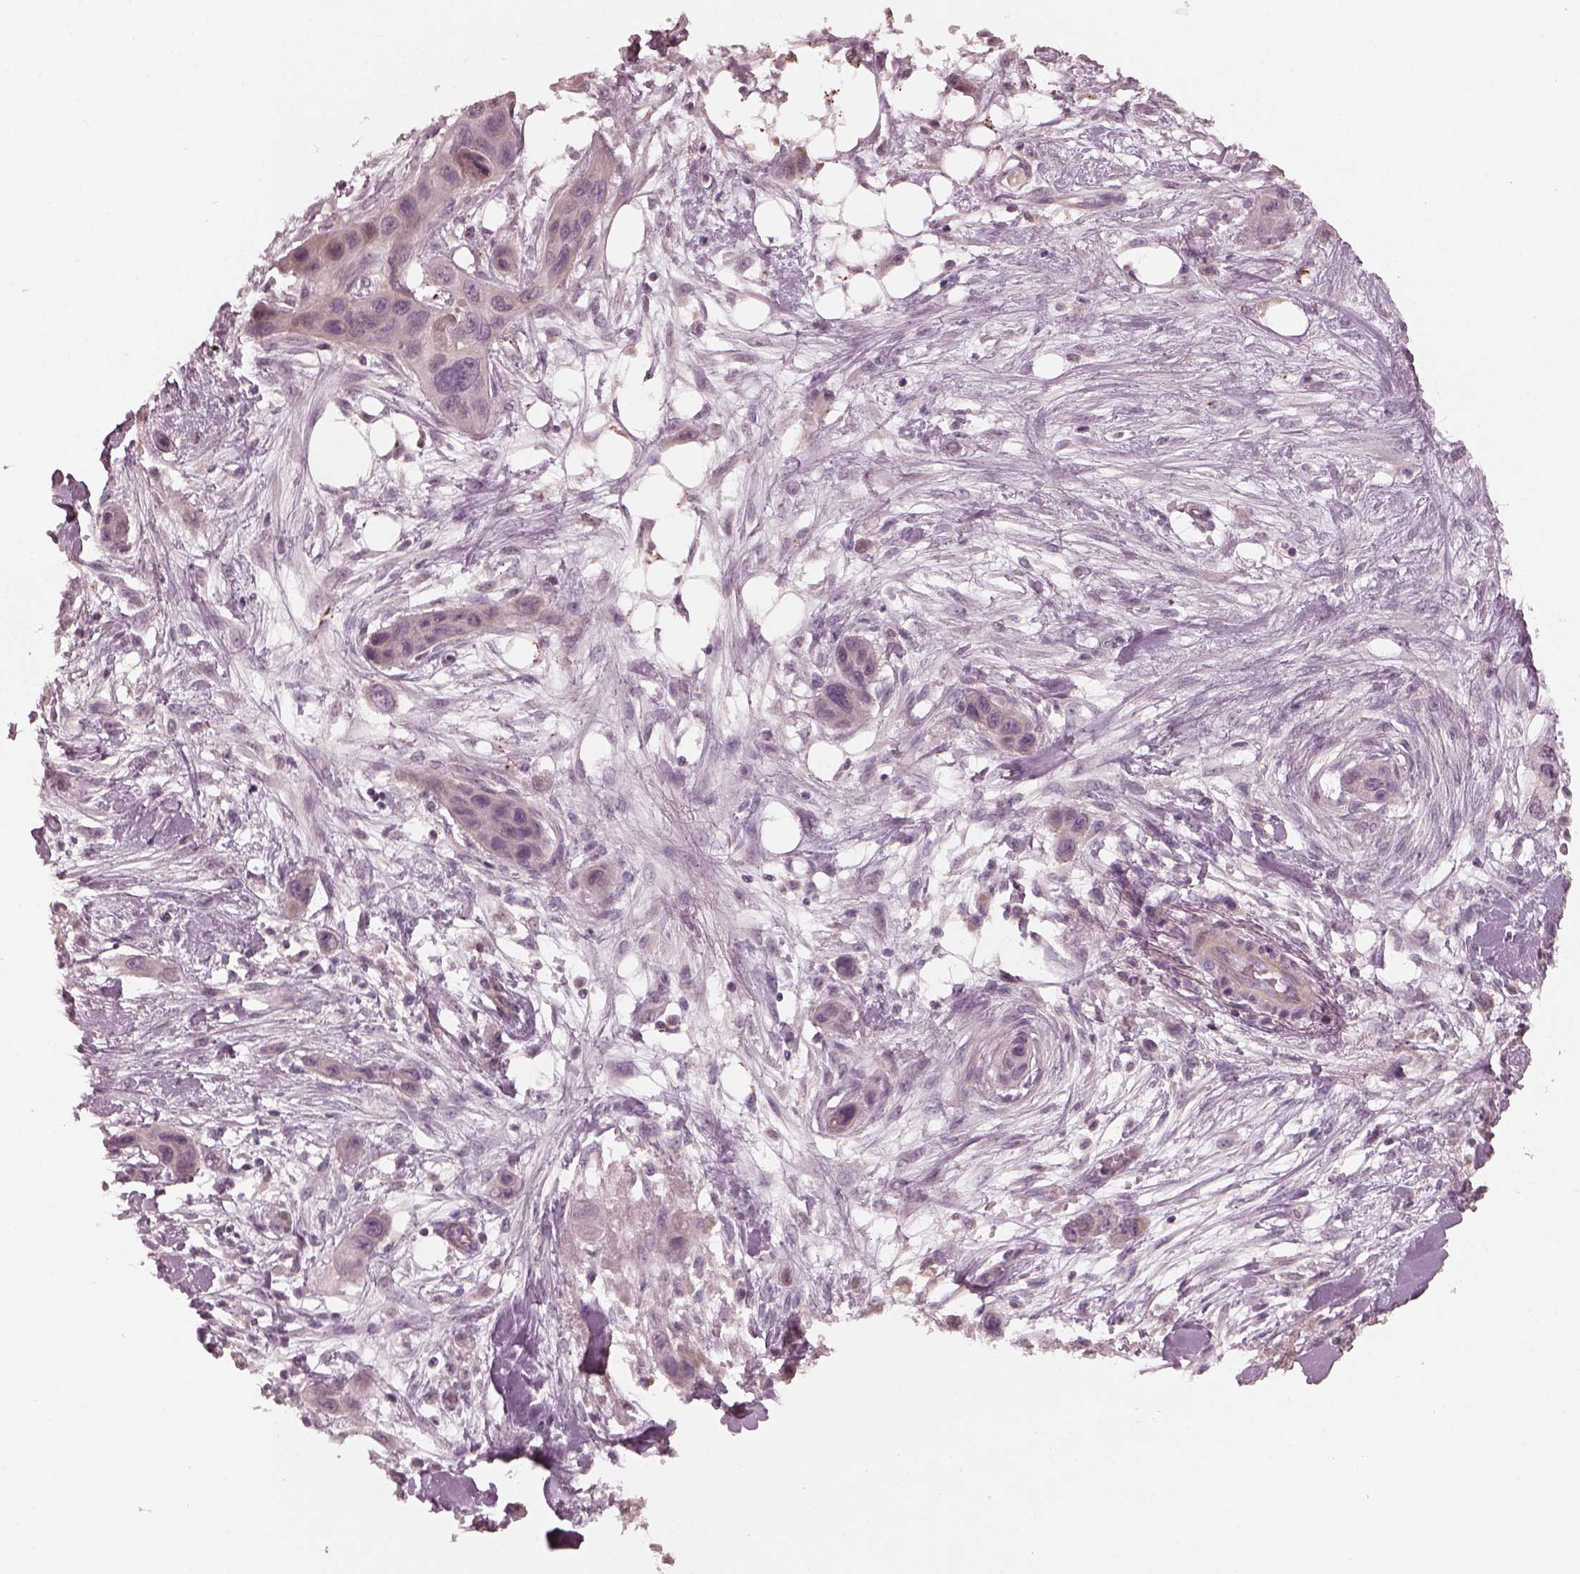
{"staining": {"intensity": "negative", "quantity": "none", "location": "none"}, "tissue": "skin cancer", "cell_type": "Tumor cells", "image_type": "cancer", "snomed": [{"axis": "morphology", "description": "Squamous cell carcinoma, NOS"}, {"axis": "topography", "description": "Skin"}], "caption": "Protein analysis of squamous cell carcinoma (skin) demonstrates no significant positivity in tumor cells.", "gene": "SLC25A46", "patient": {"sex": "male", "age": 79}}